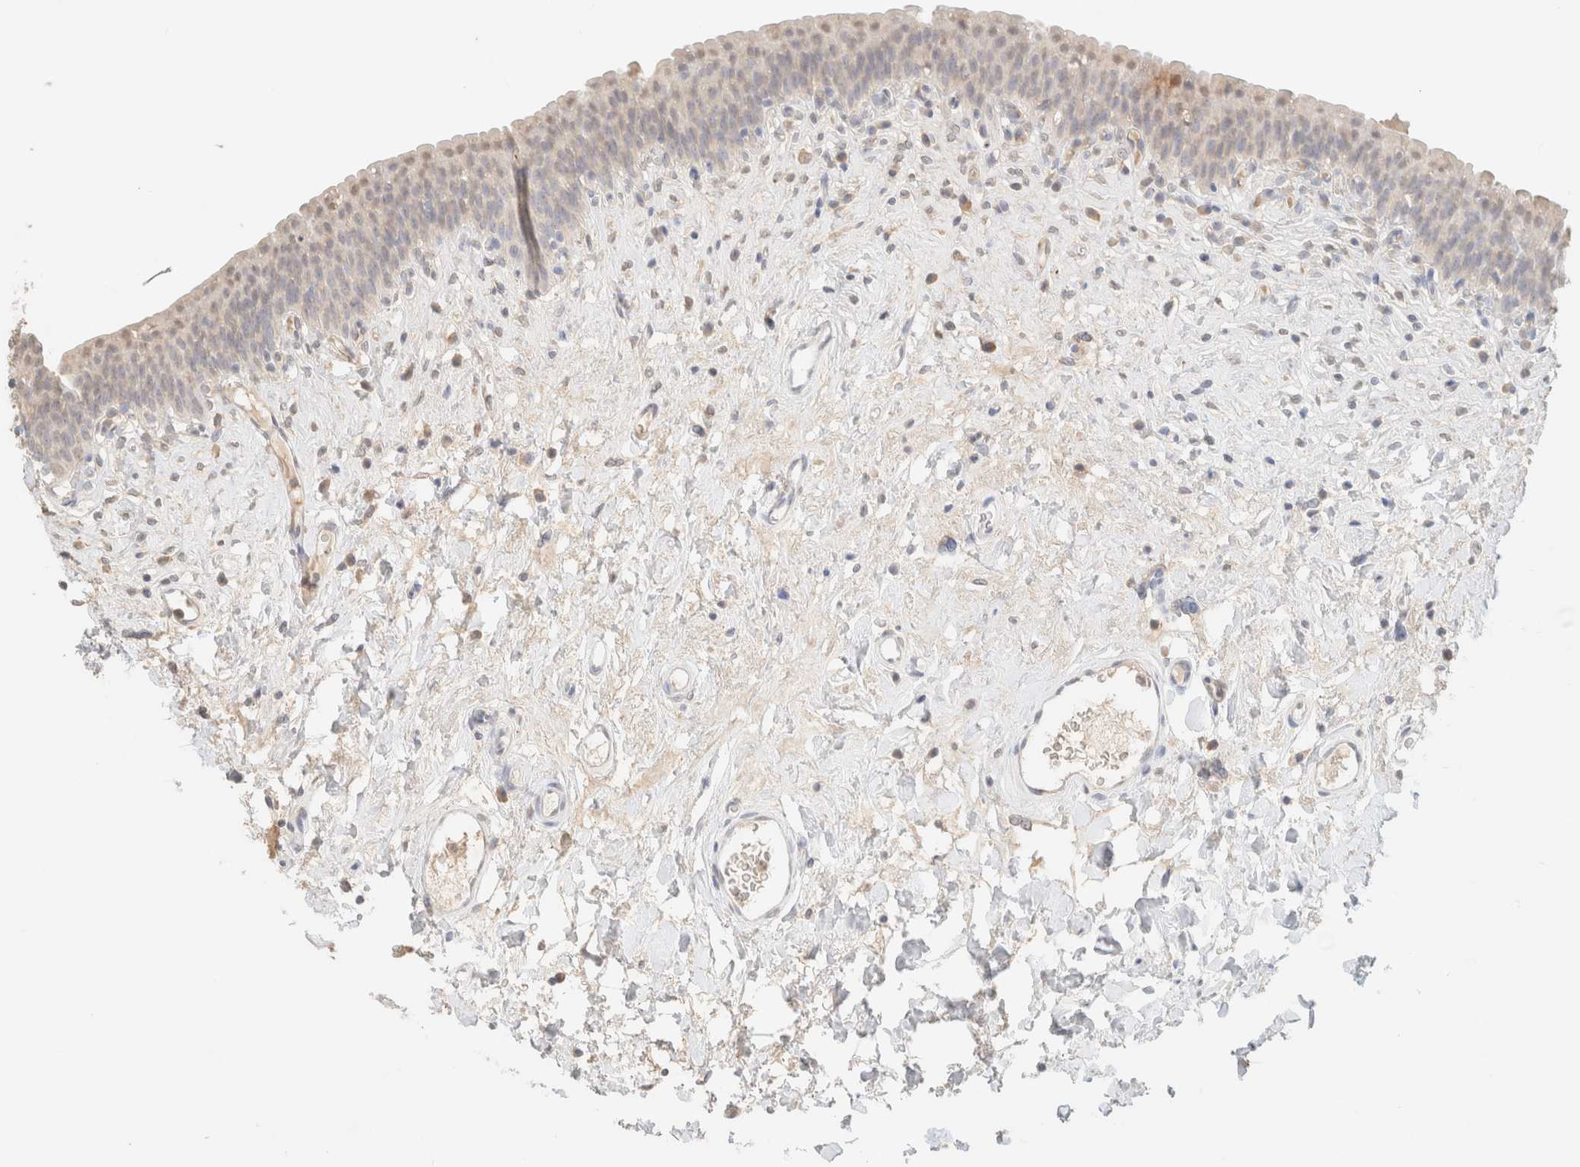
{"staining": {"intensity": "weak", "quantity": "<25%", "location": "nuclear"}, "tissue": "urinary bladder", "cell_type": "Urothelial cells", "image_type": "normal", "snomed": [{"axis": "morphology", "description": "Normal tissue, NOS"}, {"axis": "topography", "description": "Urinary bladder"}], "caption": "A photomicrograph of urinary bladder stained for a protein displays no brown staining in urothelial cells. (Brightfield microscopy of DAB immunohistochemistry at high magnification).", "gene": "CPA1", "patient": {"sex": "male", "age": 83}}